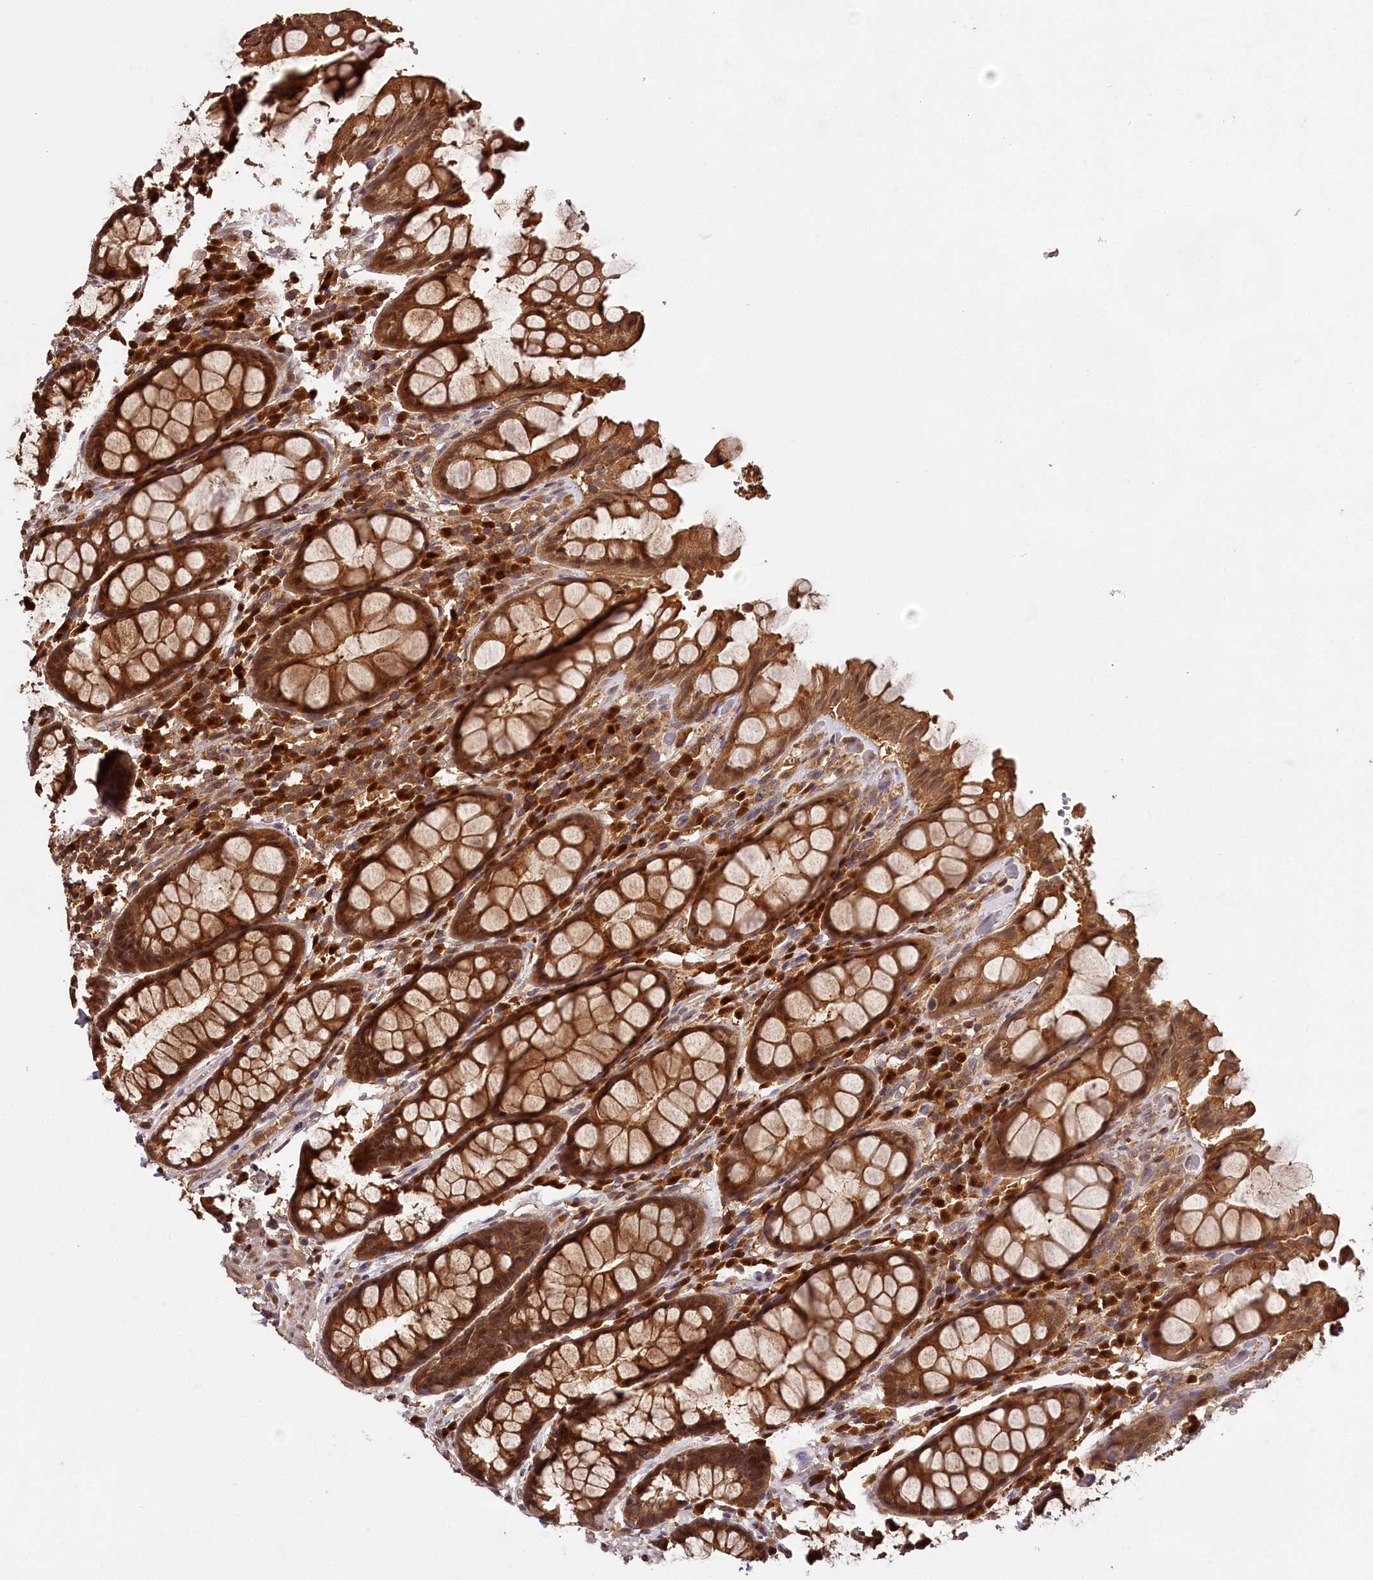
{"staining": {"intensity": "strong", "quantity": ">75%", "location": "cytoplasmic/membranous,nuclear"}, "tissue": "rectum", "cell_type": "Glandular cells", "image_type": "normal", "snomed": [{"axis": "morphology", "description": "Normal tissue, NOS"}, {"axis": "topography", "description": "Rectum"}], "caption": "Human rectum stained with a brown dye displays strong cytoplasmic/membranous,nuclear positive expression in approximately >75% of glandular cells.", "gene": "TTC12", "patient": {"sex": "male", "age": 64}}